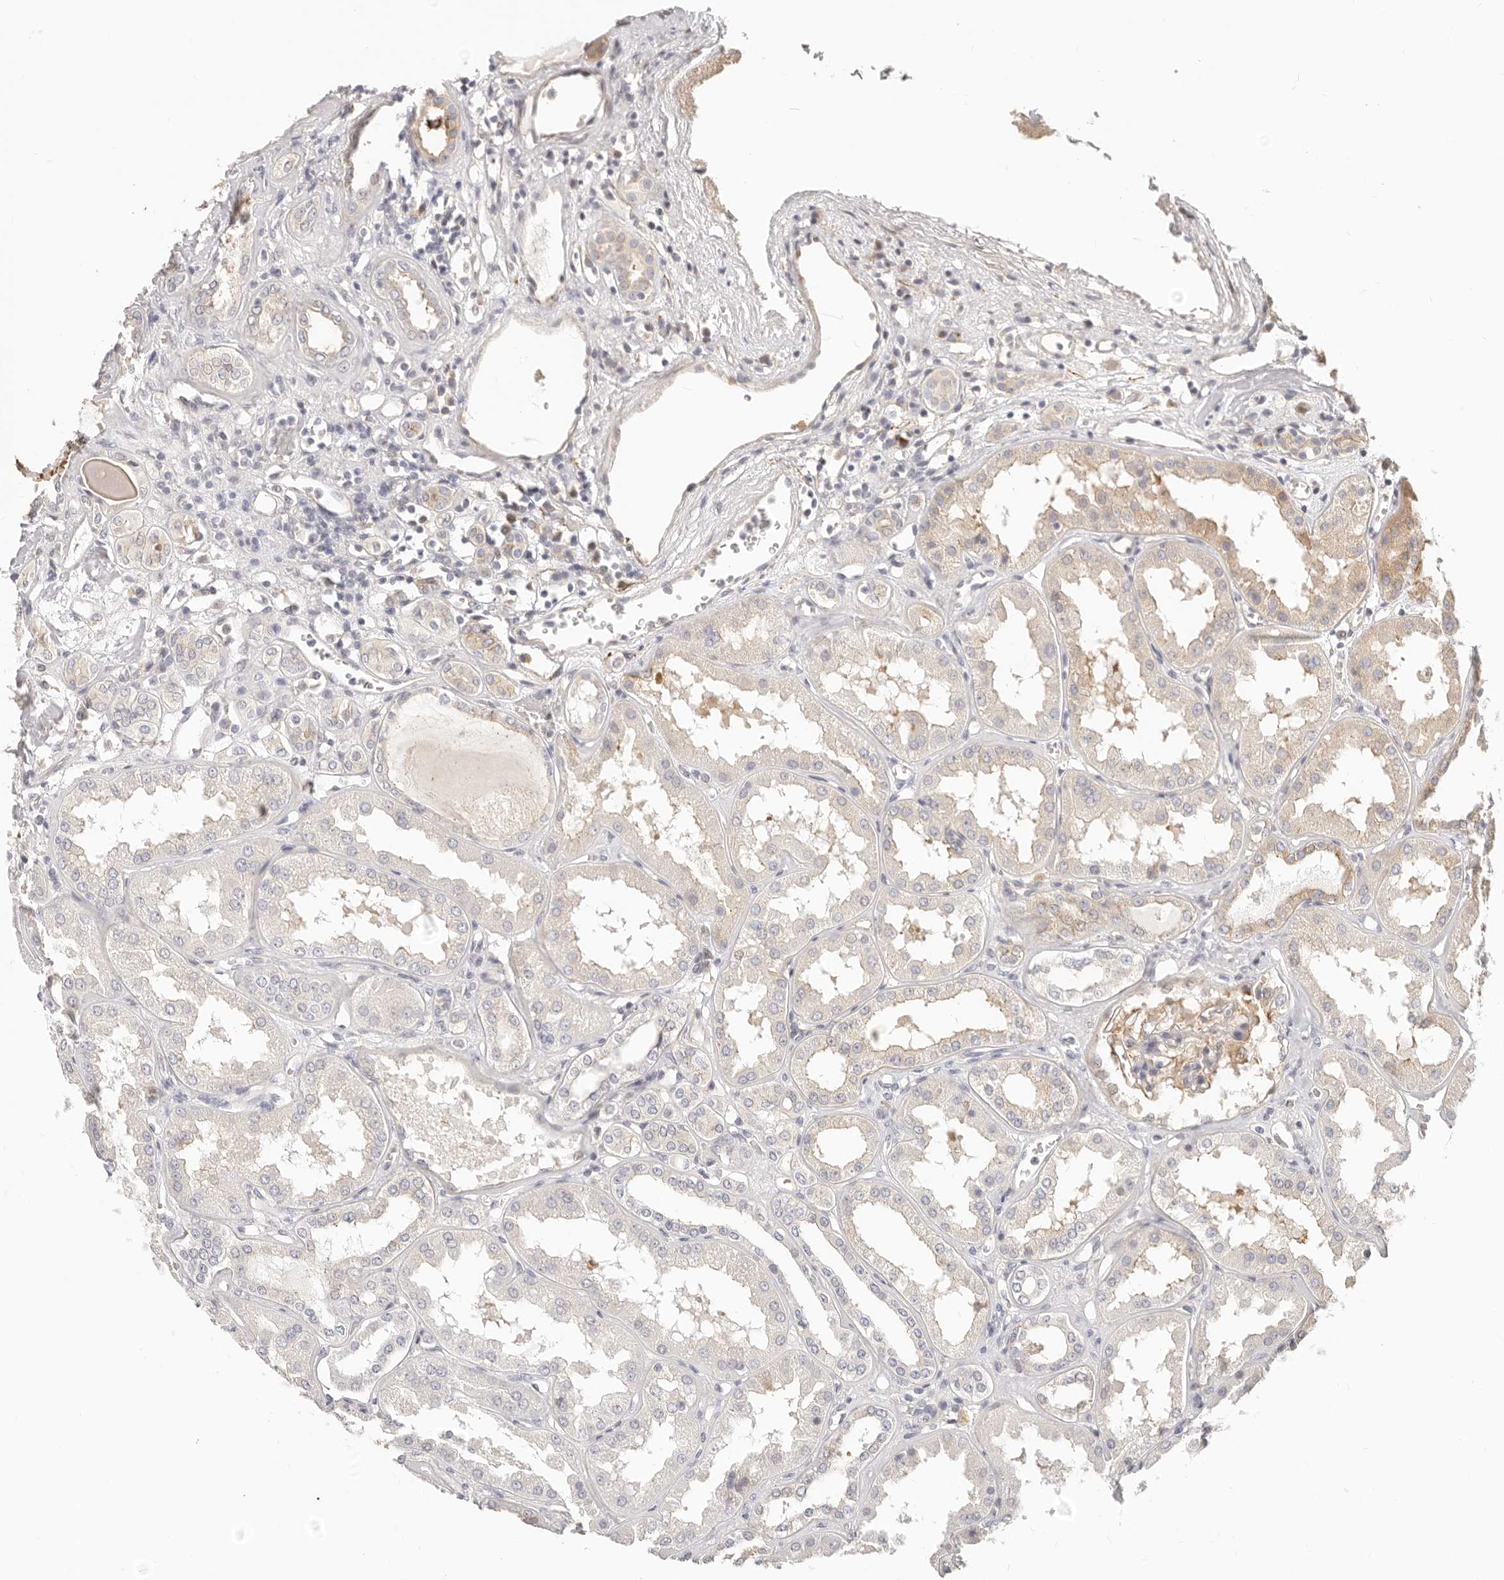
{"staining": {"intensity": "moderate", "quantity": "25%-75%", "location": "cytoplasmic/membranous"}, "tissue": "kidney", "cell_type": "Cells in glomeruli", "image_type": "normal", "snomed": [{"axis": "morphology", "description": "Normal tissue, NOS"}, {"axis": "topography", "description": "Kidney"}], "caption": "Immunohistochemistry (IHC) histopathology image of unremarkable kidney: kidney stained using immunohistochemistry demonstrates medium levels of moderate protein expression localized specifically in the cytoplasmic/membranous of cells in glomeruli, appearing as a cytoplasmic/membranous brown color.", "gene": "DTNBP1", "patient": {"sex": "female", "age": 56}}